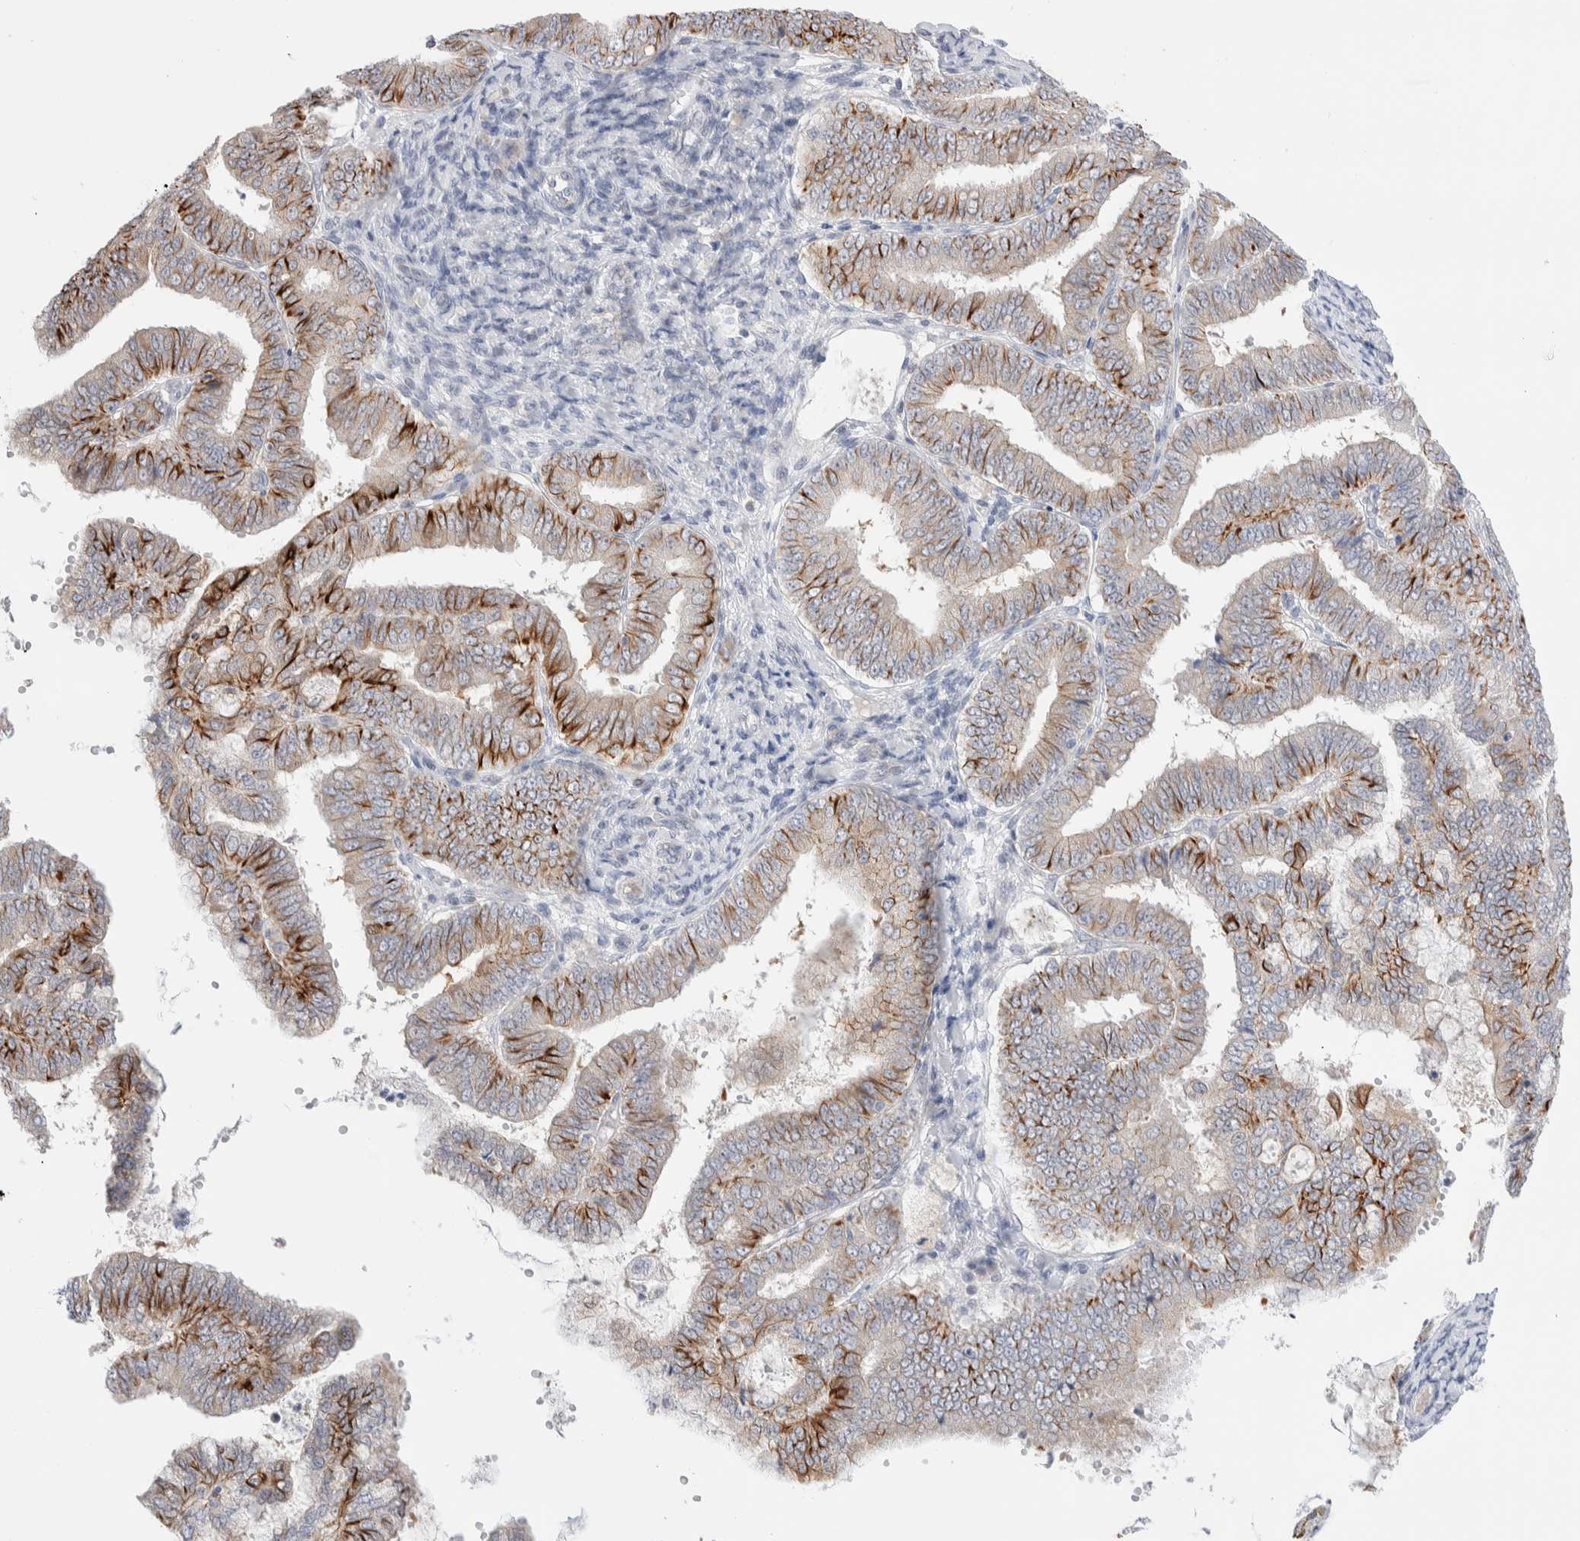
{"staining": {"intensity": "strong", "quantity": "<25%", "location": "cytoplasmic/membranous"}, "tissue": "endometrial cancer", "cell_type": "Tumor cells", "image_type": "cancer", "snomed": [{"axis": "morphology", "description": "Adenocarcinoma, NOS"}, {"axis": "topography", "description": "Endometrium"}], "caption": "A histopathology image of human adenocarcinoma (endometrial) stained for a protein displays strong cytoplasmic/membranous brown staining in tumor cells. Nuclei are stained in blue.", "gene": "C1orf112", "patient": {"sex": "female", "age": 63}}